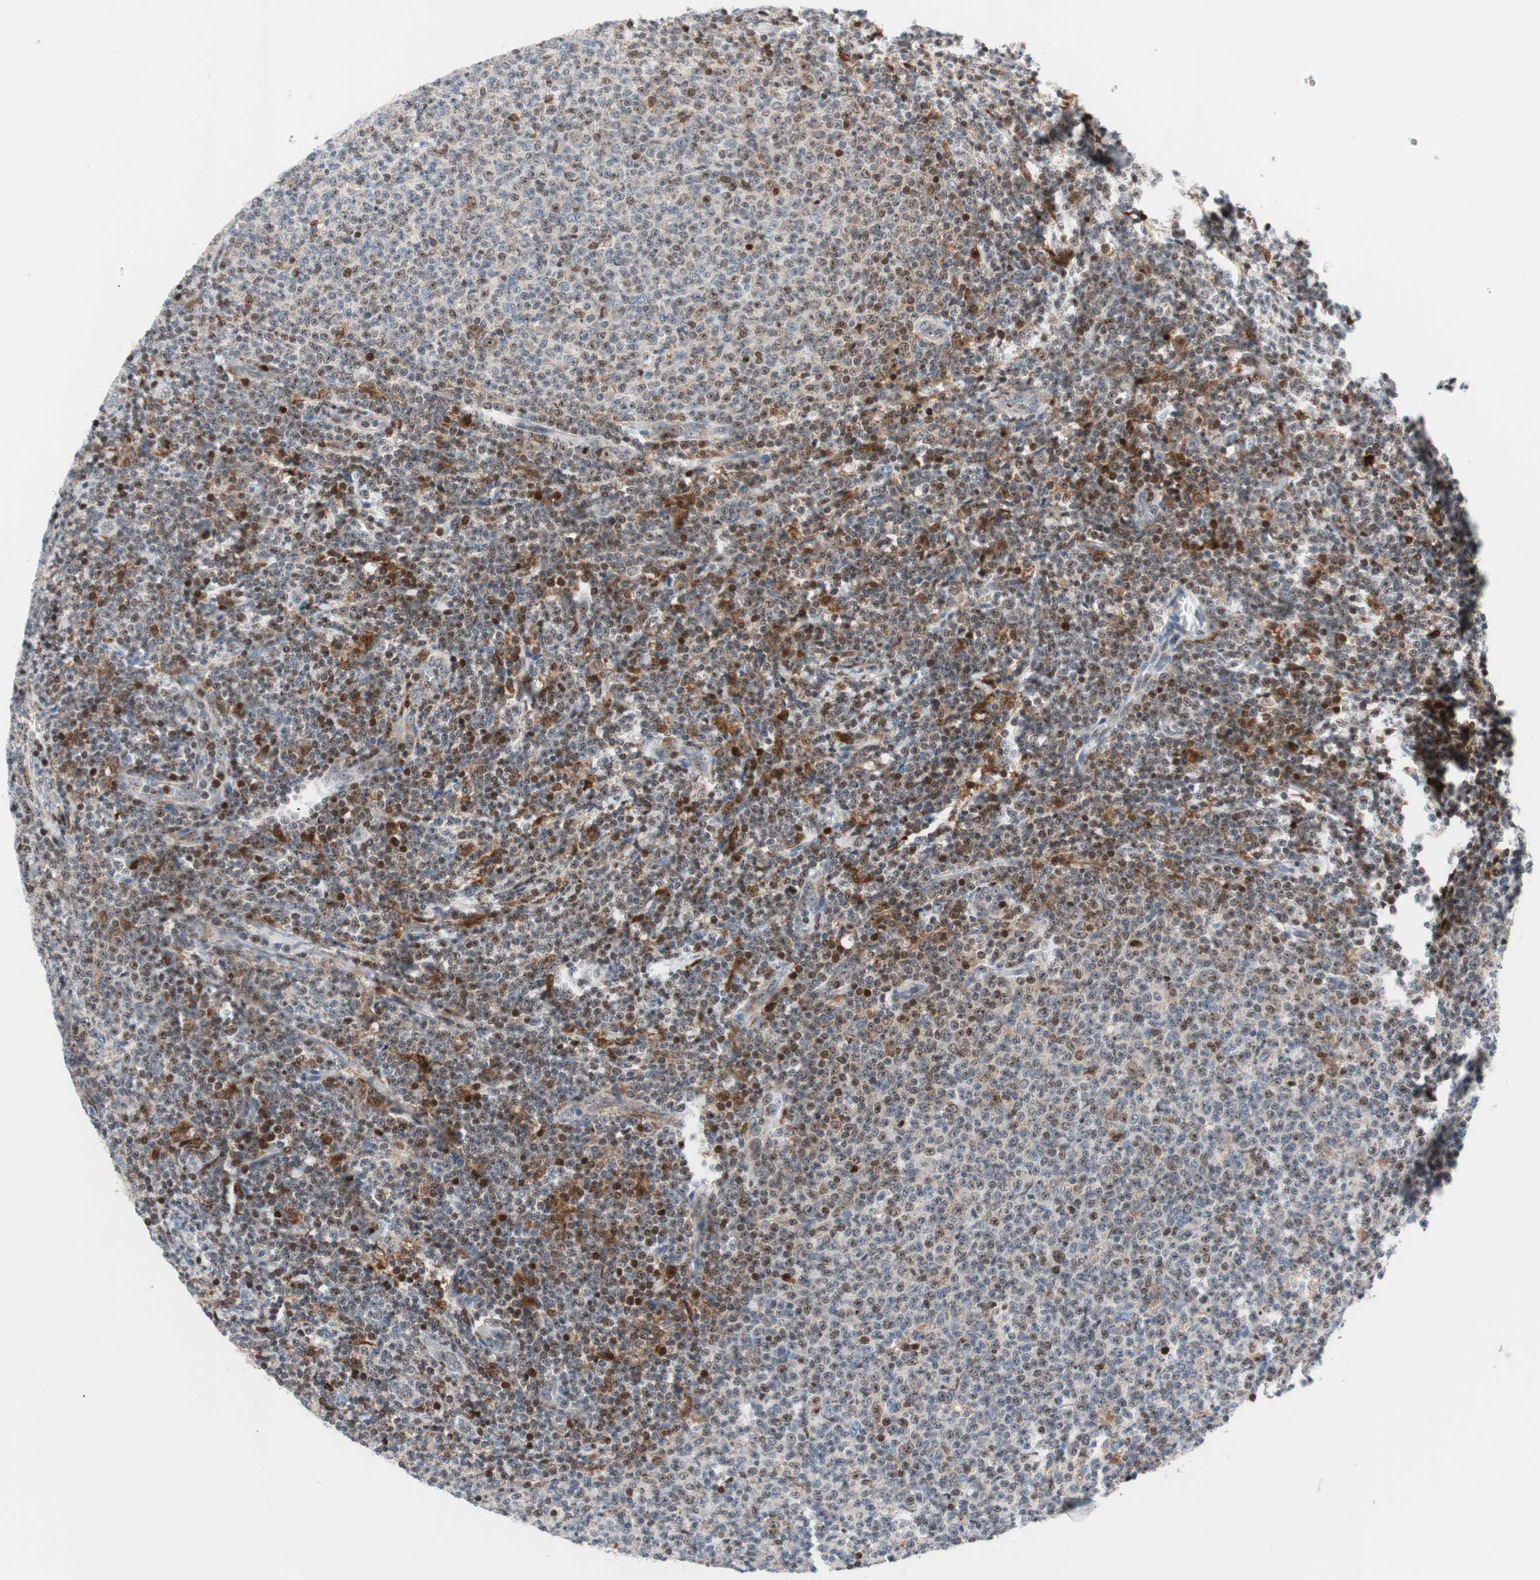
{"staining": {"intensity": "moderate", "quantity": "25%-75%", "location": "cytoplasmic/membranous,nuclear"}, "tissue": "lymphoma", "cell_type": "Tumor cells", "image_type": "cancer", "snomed": [{"axis": "morphology", "description": "Malignant lymphoma, non-Hodgkin's type, Low grade"}, {"axis": "topography", "description": "Lymph node"}], "caption": "This is a micrograph of immunohistochemistry (IHC) staining of lymphoma, which shows moderate positivity in the cytoplasmic/membranous and nuclear of tumor cells.", "gene": "RGS10", "patient": {"sex": "male", "age": 66}}